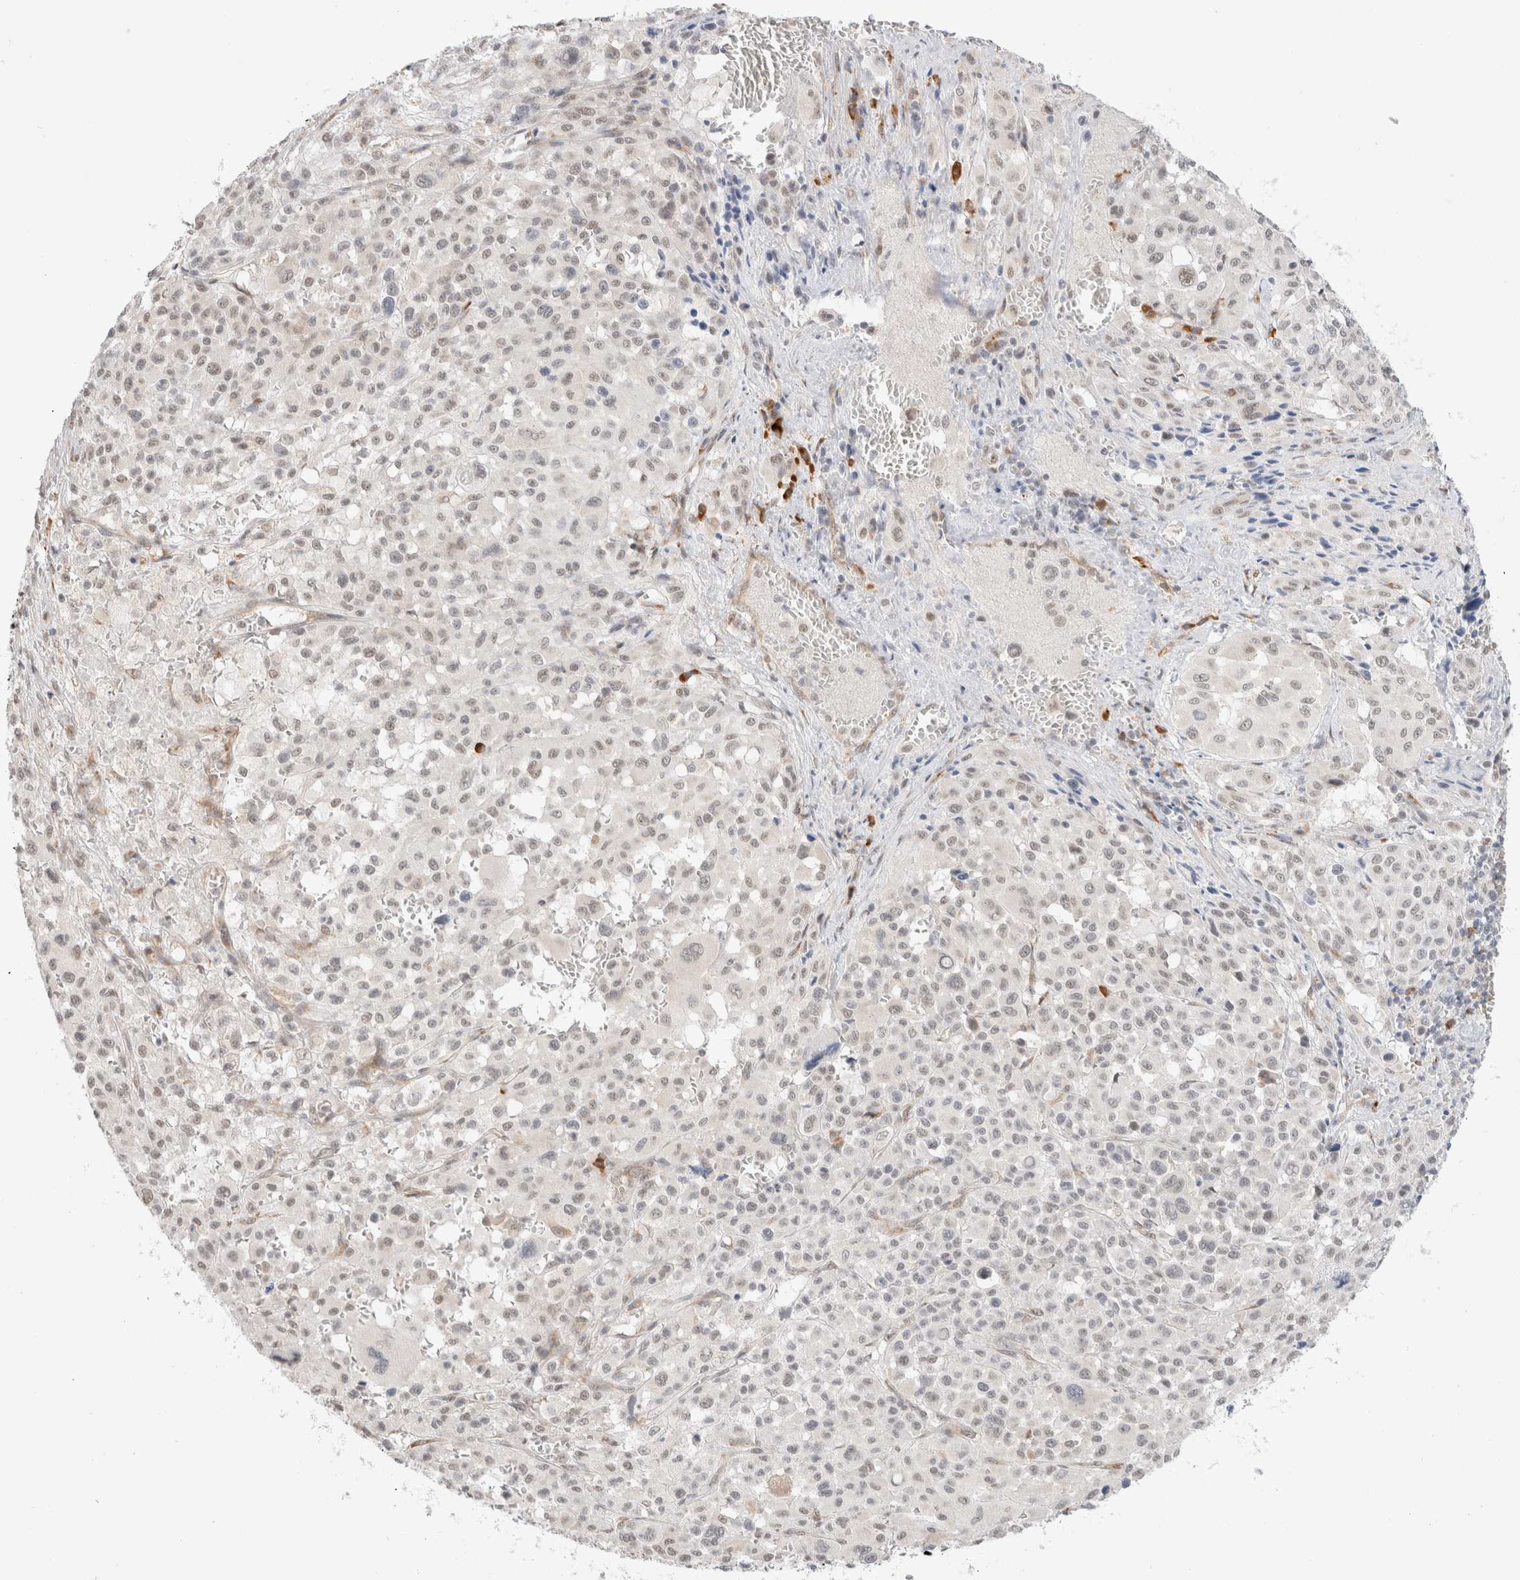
{"staining": {"intensity": "weak", "quantity": "25%-75%", "location": "nuclear"}, "tissue": "melanoma", "cell_type": "Tumor cells", "image_type": "cancer", "snomed": [{"axis": "morphology", "description": "Malignant melanoma, Metastatic site"}, {"axis": "topography", "description": "Skin"}], "caption": "DAB (3,3'-diaminobenzidine) immunohistochemical staining of melanoma displays weak nuclear protein positivity in about 25%-75% of tumor cells.", "gene": "HDLBP", "patient": {"sex": "female", "age": 74}}